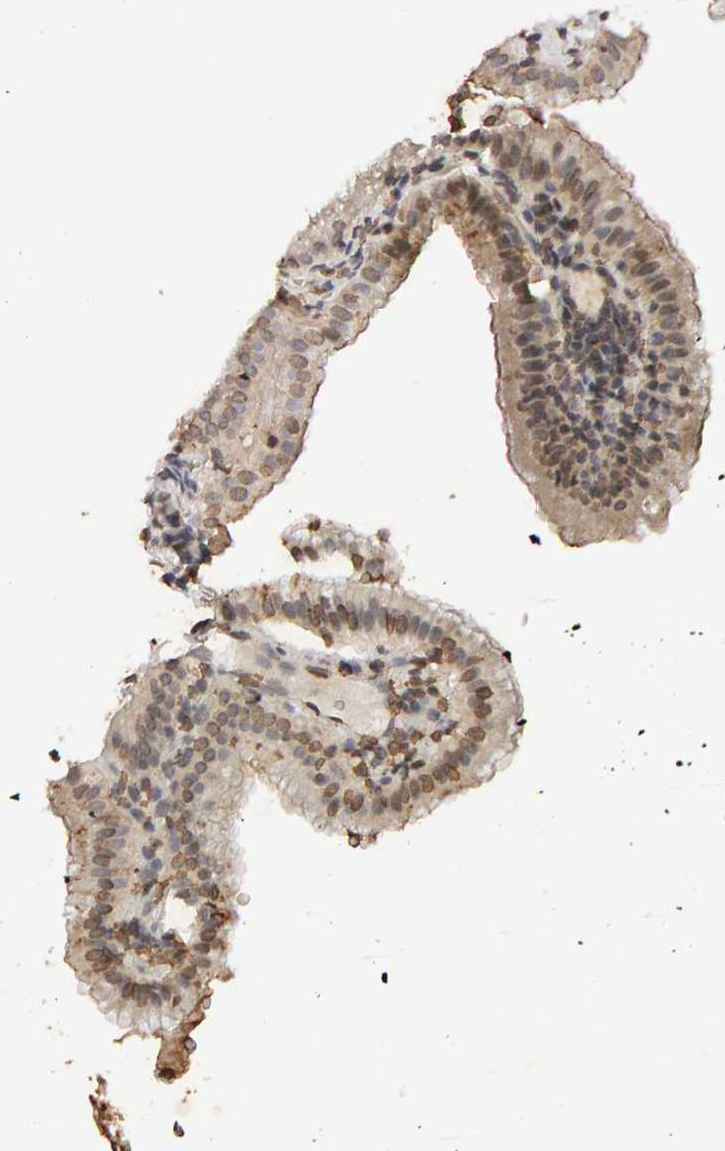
{"staining": {"intensity": "moderate", "quantity": ">75%", "location": "cytoplasmic/membranous,nuclear"}, "tissue": "gallbladder", "cell_type": "Glandular cells", "image_type": "normal", "snomed": [{"axis": "morphology", "description": "Normal tissue, NOS"}, {"axis": "topography", "description": "Gallbladder"}], "caption": "This is an image of IHC staining of benign gallbladder, which shows moderate expression in the cytoplasmic/membranous,nuclear of glandular cells.", "gene": "DNAJB5", "patient": {"sex": "male", "age": 38}}